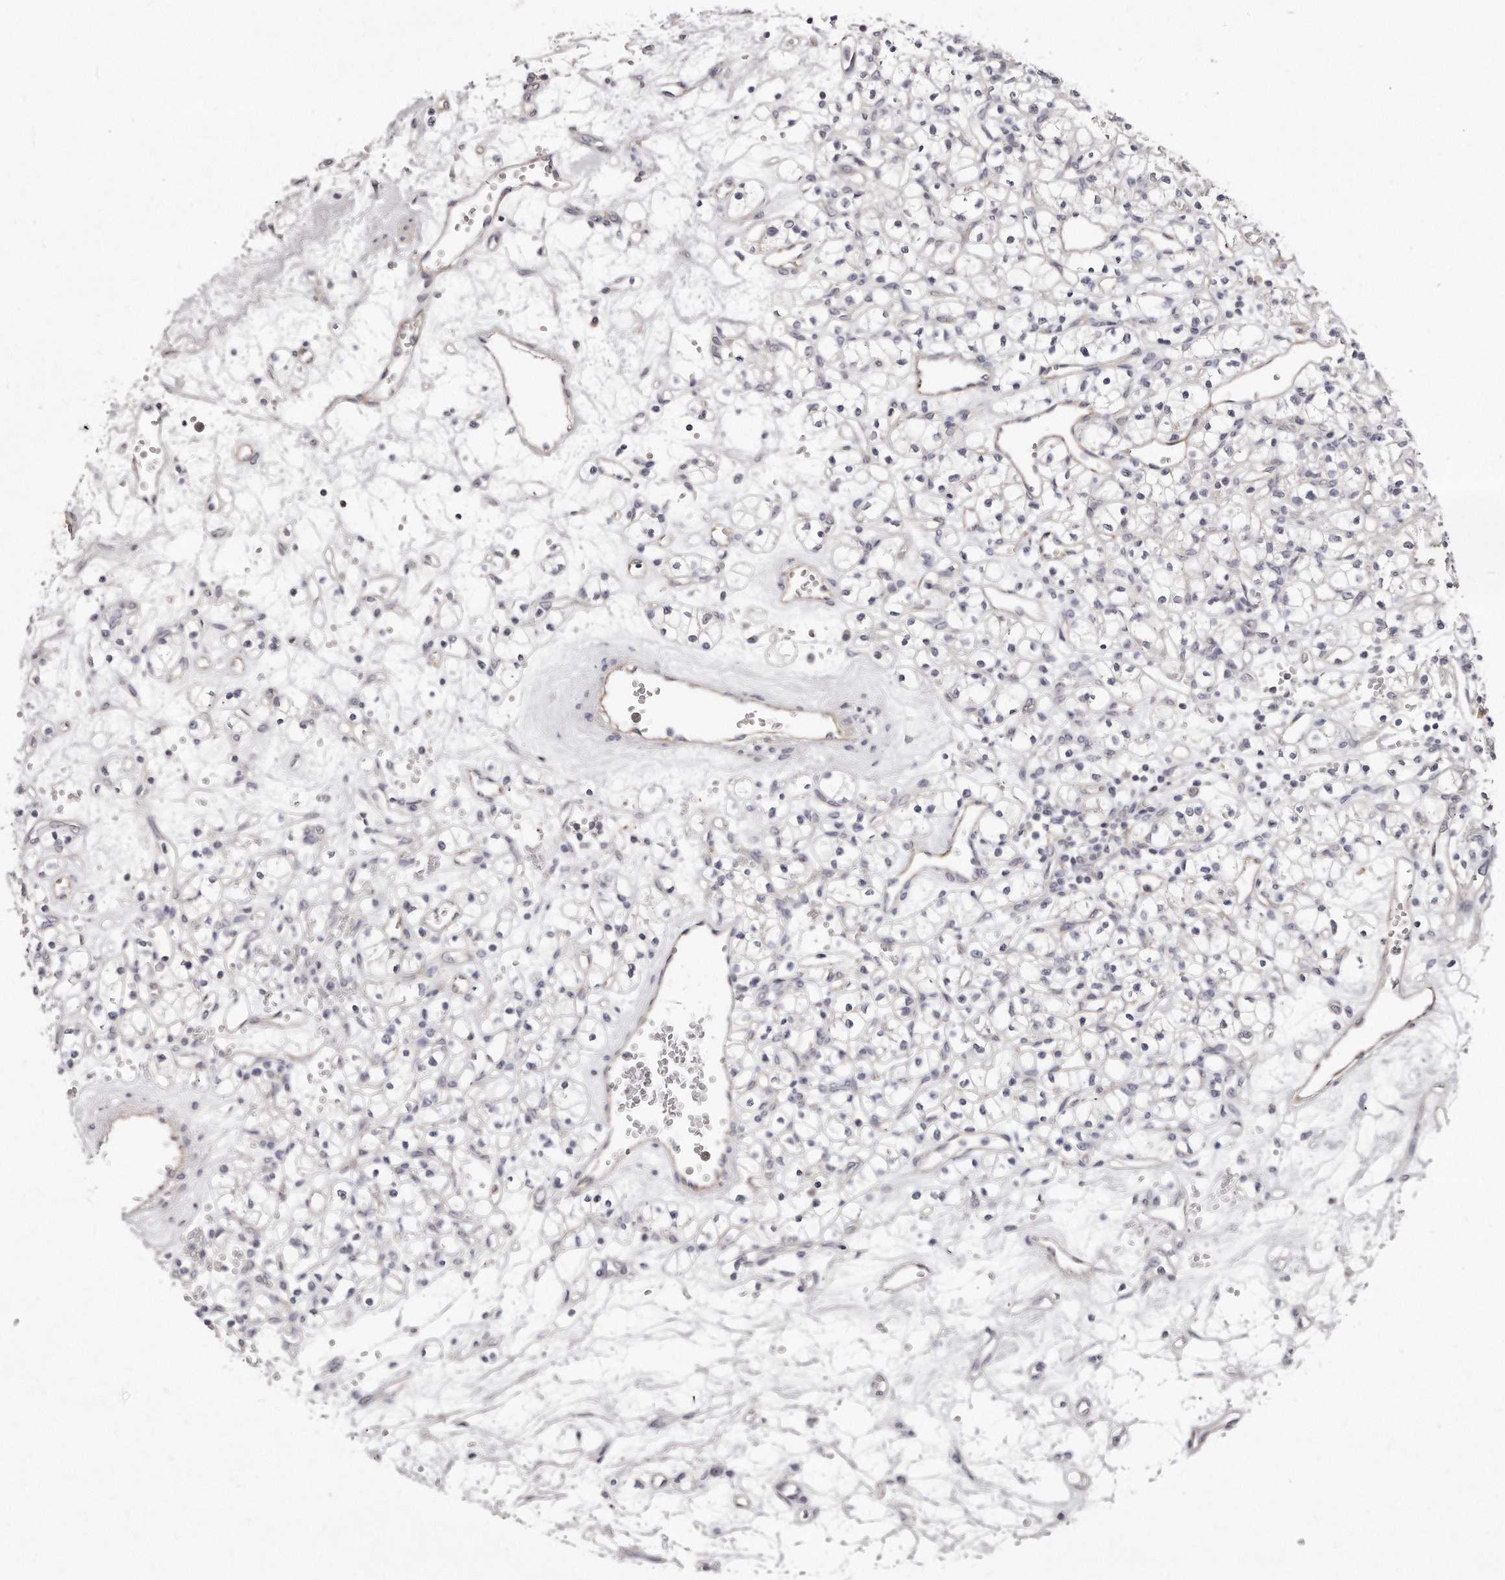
{"staining": {"intensity": "negative", "quantity": "none", "location": "none"}, "tissue": "renal cancer", "cell_type": "Tumor cells", "image_type": "cancer", "snomed": [{"axis": "morphology", "description": "Adenocarcinoma, NOS"}, {"axis": "topography", "description": "Kidney"}], "caption": "A high-resolution image shows immunohistochemistry staining of renal adenocarcinoma, which shows no significant positivity in tumor cells. Nuclei are stained in blue.", "gene": "TTLL4", "patient": {"sex": "female", "age": 59}}